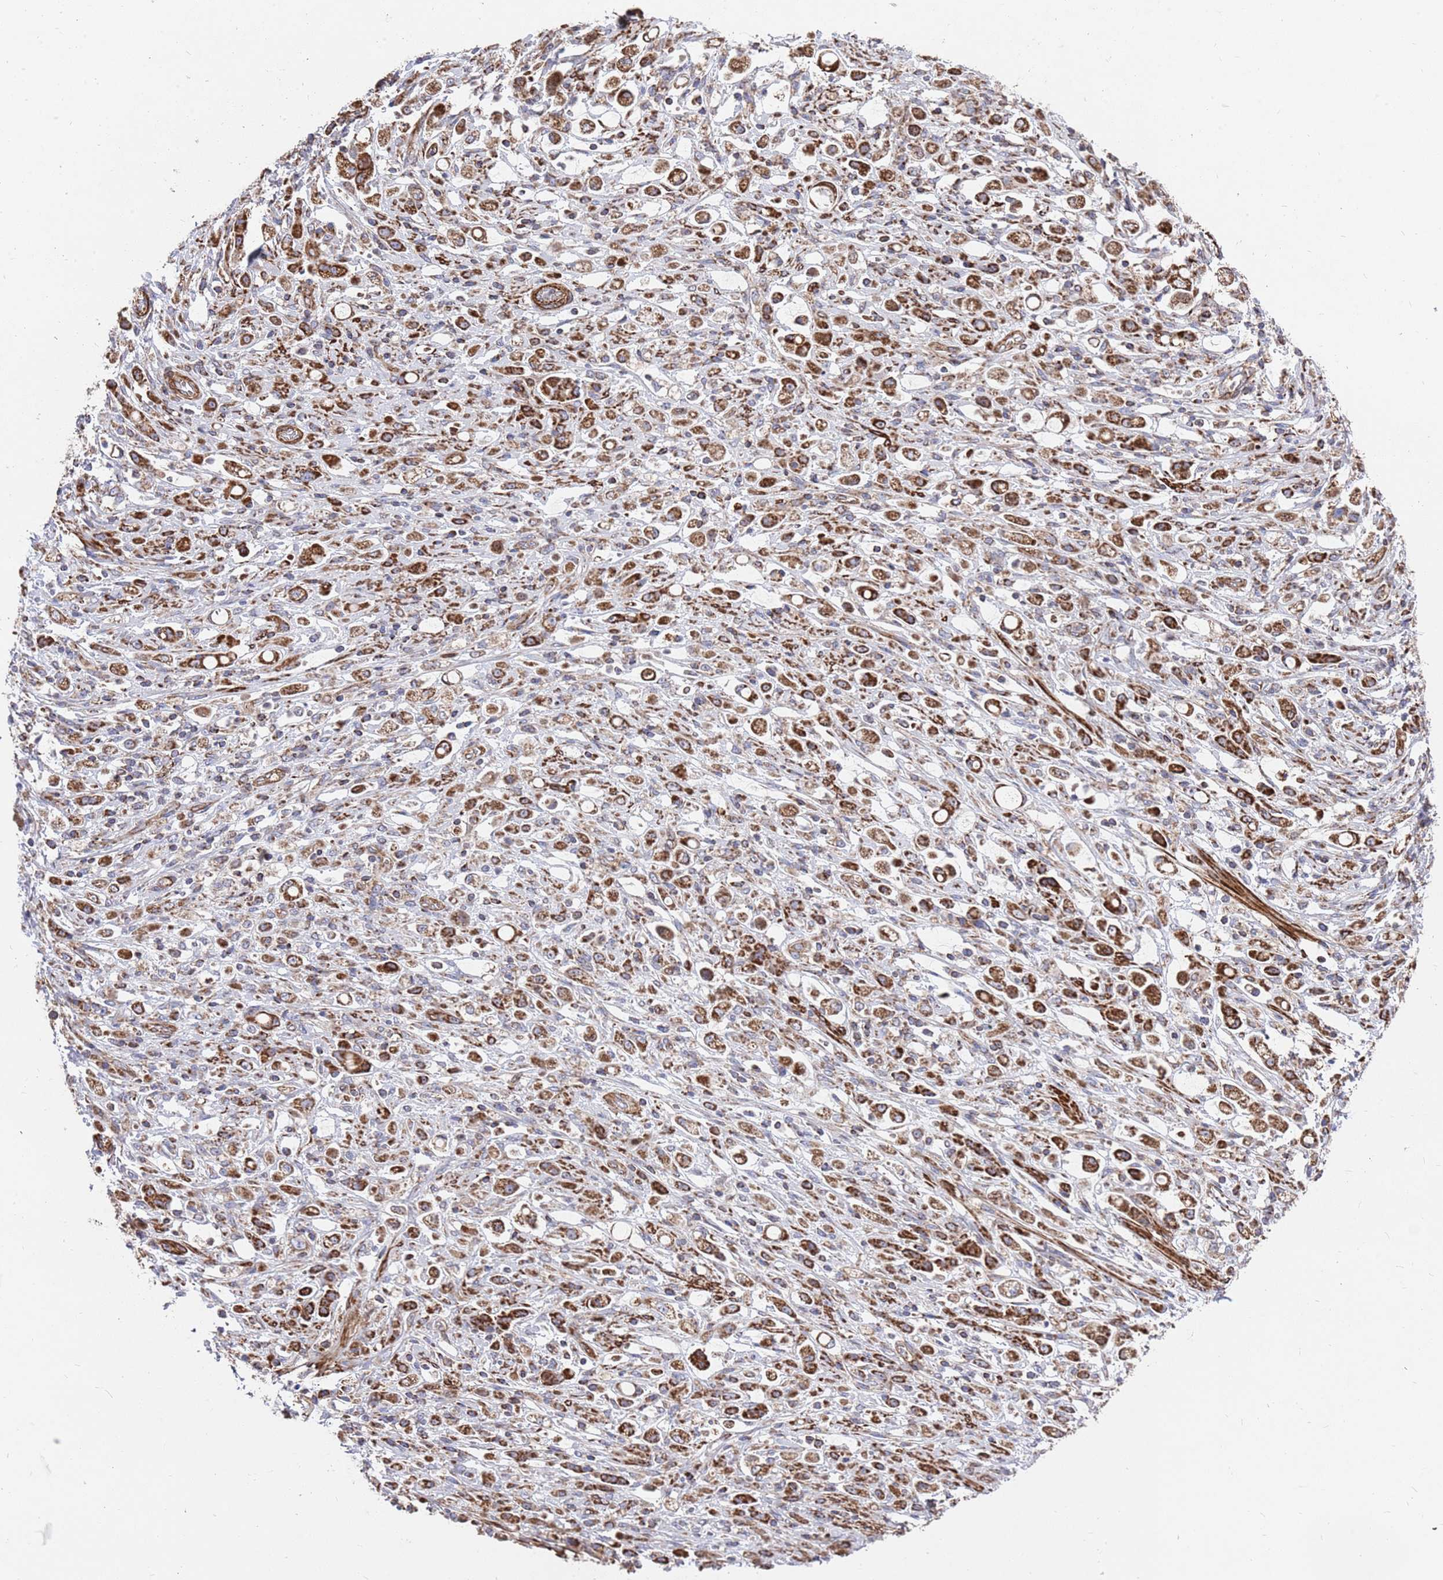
{"staining": {"intensity": "strong", "quantity": ">75%", "location": "cytoplasmic/membranous"}, "tissue": "stomach cancer", "cell_type": "Tumor cells", "image_type": "cancer", "snomed": [{"axis": "morphology", "description": "Adenocarcinoma, NOS"}, {"axis": "topography", "description": "Stomach"}], "caption": "Human stomach cancer stained for a protein (brown) reveals strong cytoplasmic/membranous positive positivity in approximately >75% of tumor cells.", "gene": "WDFY3", "patient": {"sex": "female", "age": 60}}